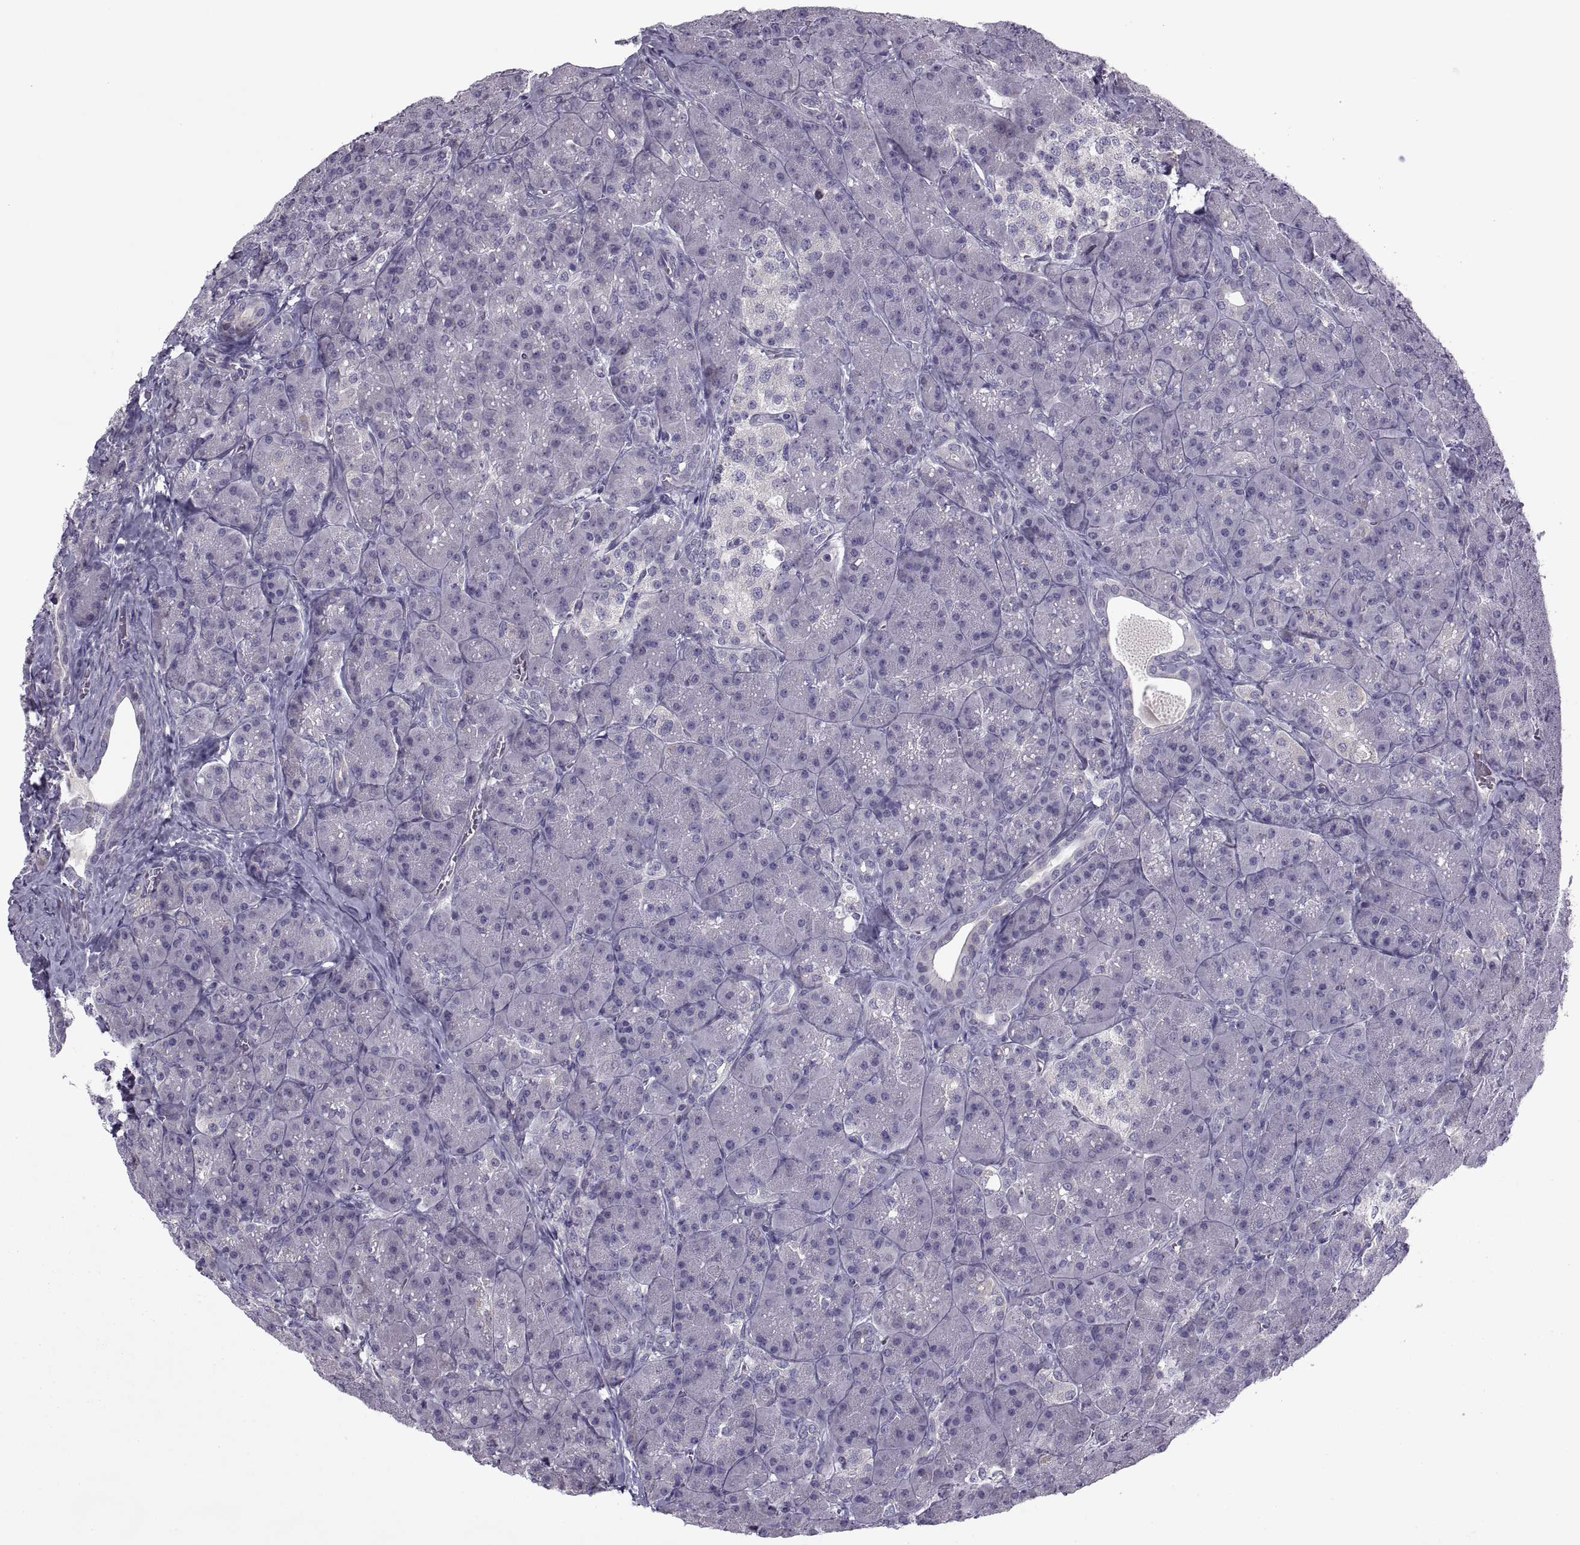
{"staining": {"intensity": "negative", "quantity": "none", "location": "none"}, "tissue": "pancreas", "cell_type": "Exocrine glandular cells", "image_type": "normal", "snomed": [{"axis": "morphology", "description": "Normal tissue, NOS"}, {"axis": "topography", "description": "Pancreas"}], "caption": "Exocrine glandular cells show no significant expression in benign pancreas. Brightfield microscopy of immunohistochemistry stained with DAB (brown) and hematoxylin (blue), captured at high magnification.", "gene": "ODF3", "patient": {"sex": "male", "age": 57}}